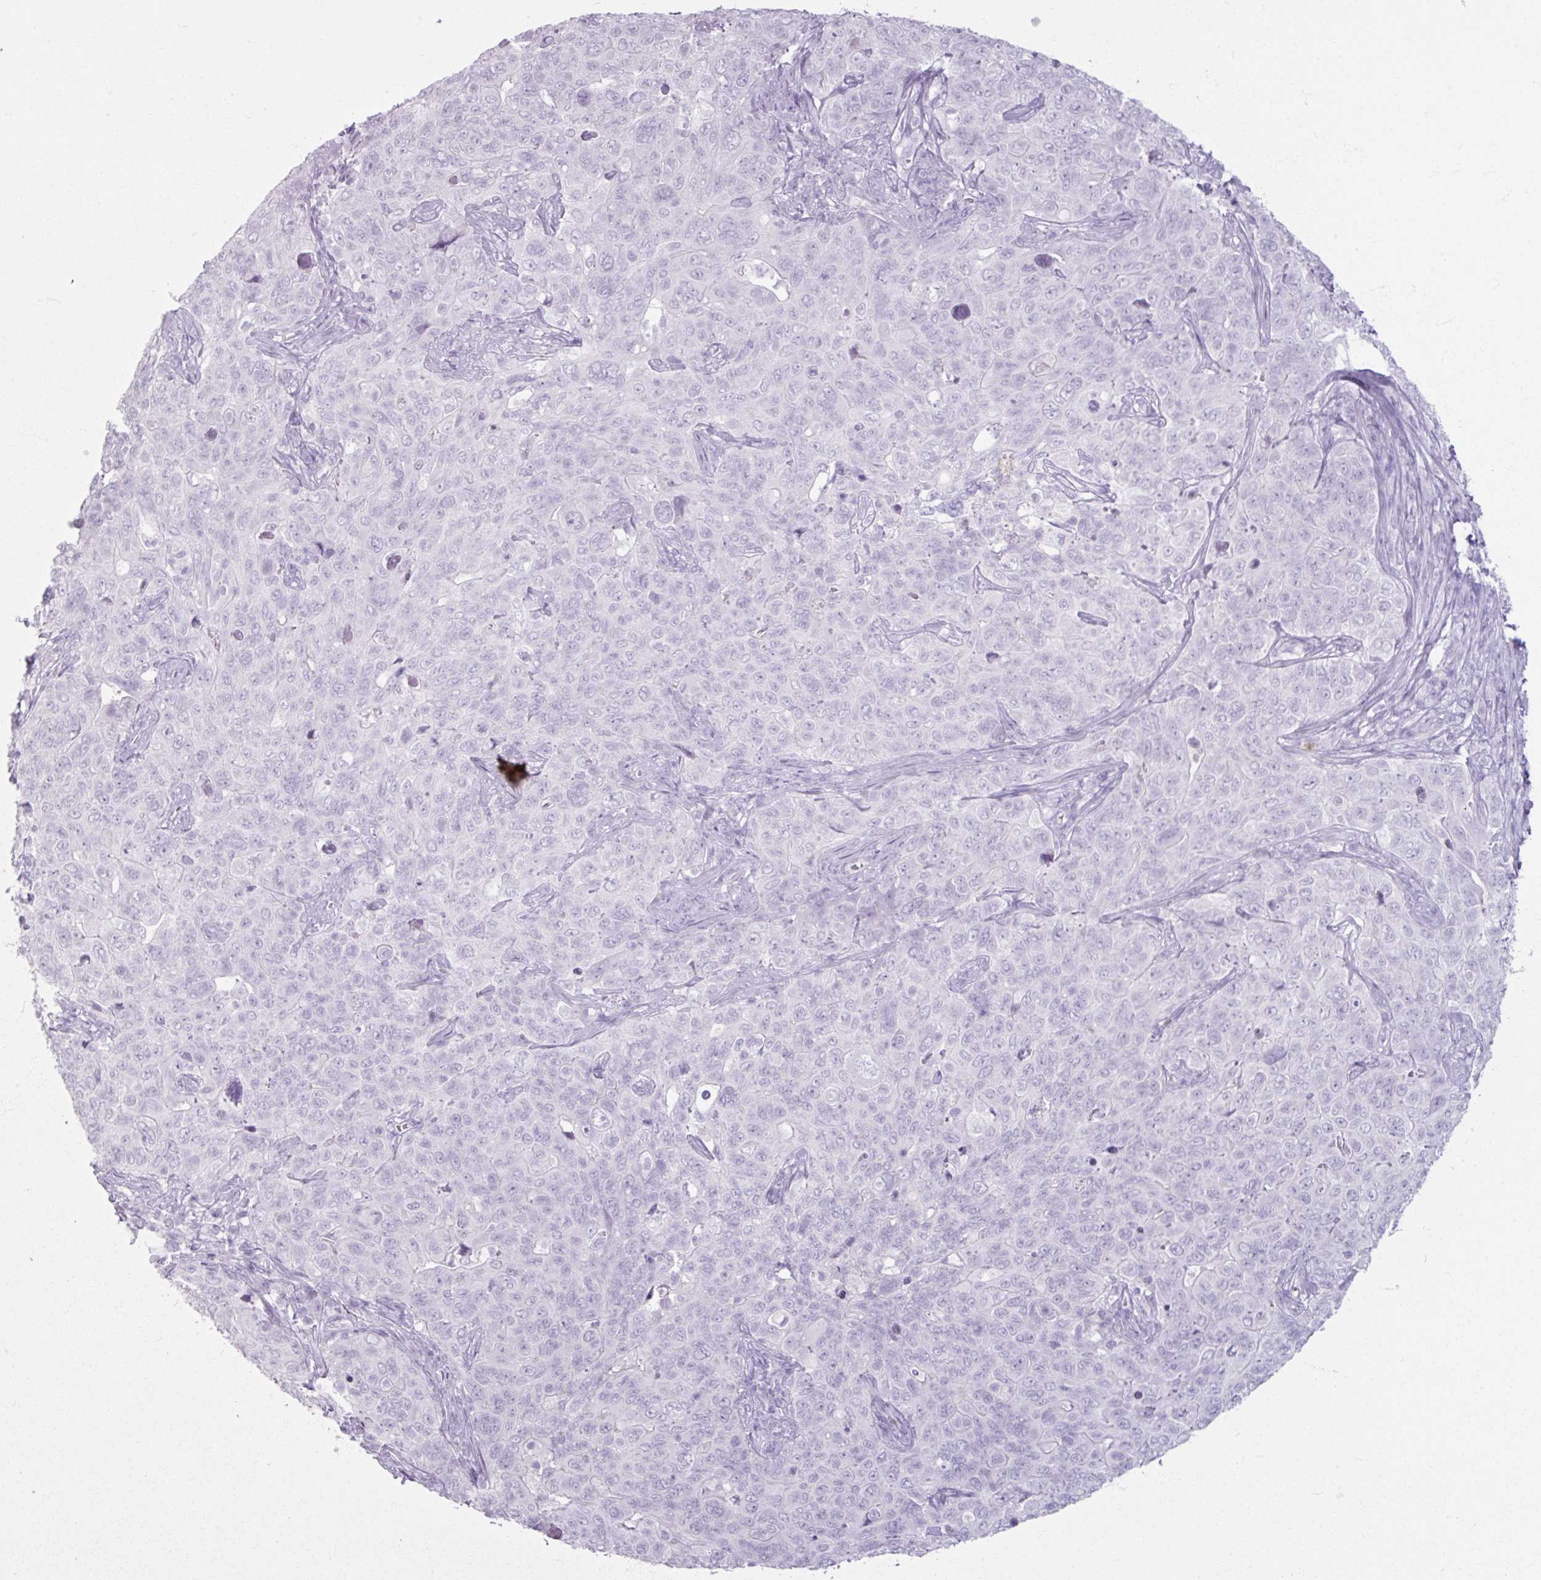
{"staining": {"intensity": "negative", "quantity": "none", "location": "none"}, "tissue": "pancreatic cancer", "cell_type": "Tumor cells", "image_type": "cancer", "snomed": [{"axis": "morphology", "description": "Adenocarcinoma, NOS"}, {"axis": "topography", "description": "Pancreas"}], "caption": "The immunohistochemistry micrograph has no significant expression in tumor cells of adenocarcinoma (pancreatic) tissue.", "gene": "ARG1", "patient": {"sex": "male", "age": 68}}